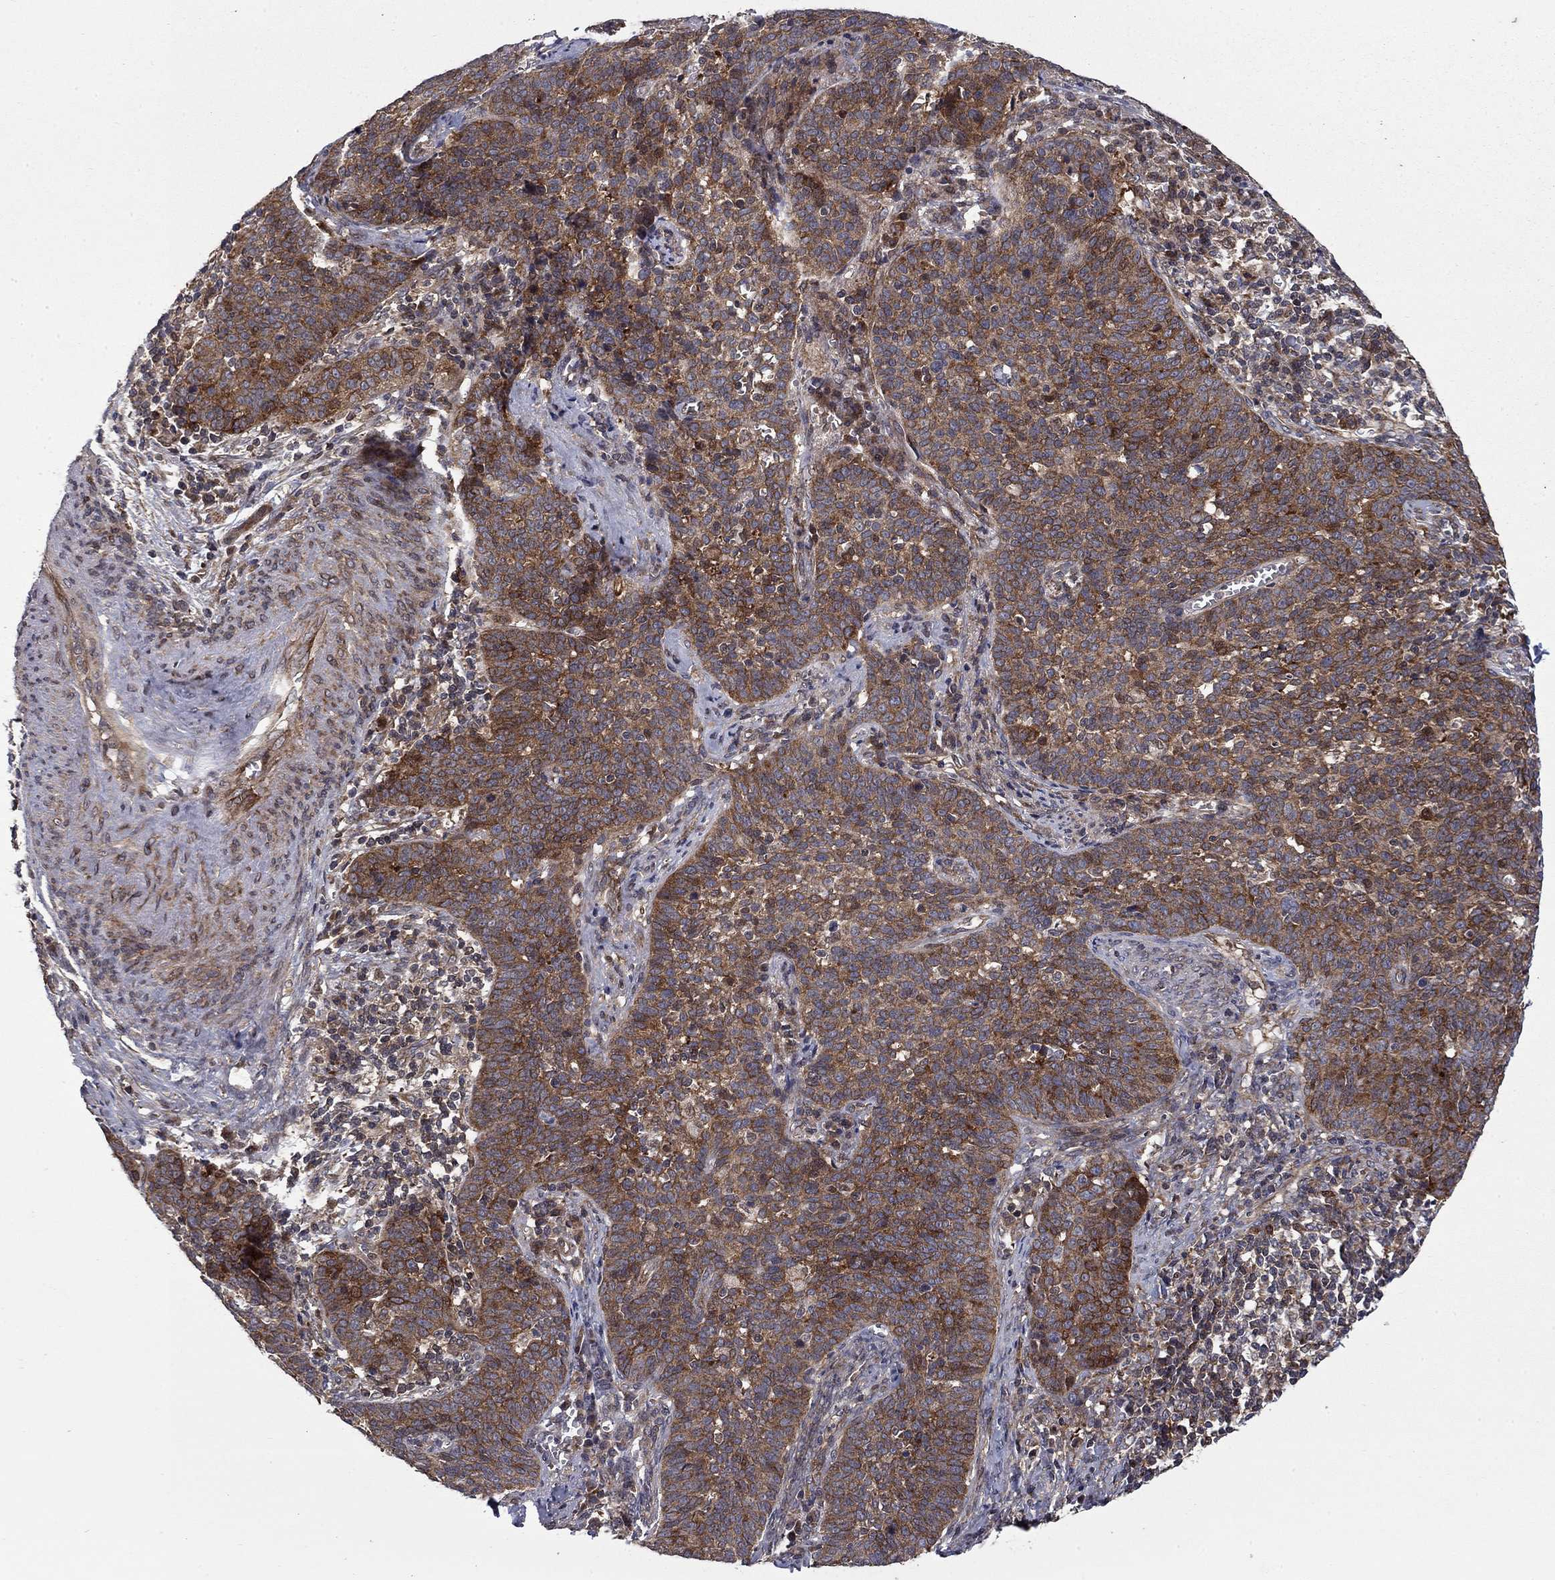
{"staining": {"intensity": "strong", "quantity": "25%-75%", "location": "cytoplasmic/membranous"}, "tissue": "cervical cancer", "cell_type": "Tumor cells", "image_type": "cancer", "snomed": [{"axis": "morphology", "description": "Squamous cell carcinoma, NOS"}, {"axis": "topography", "description": "Cervix"}], "caption": "The micrograph displays immunohistochemical staining of cervical cancer. There is strong cytoplasmic/membranous staining is present in approximately 25%-75% of tumor cells.", "gene": "HDAC4", "patient": {"sex": "female", "age": 39}}